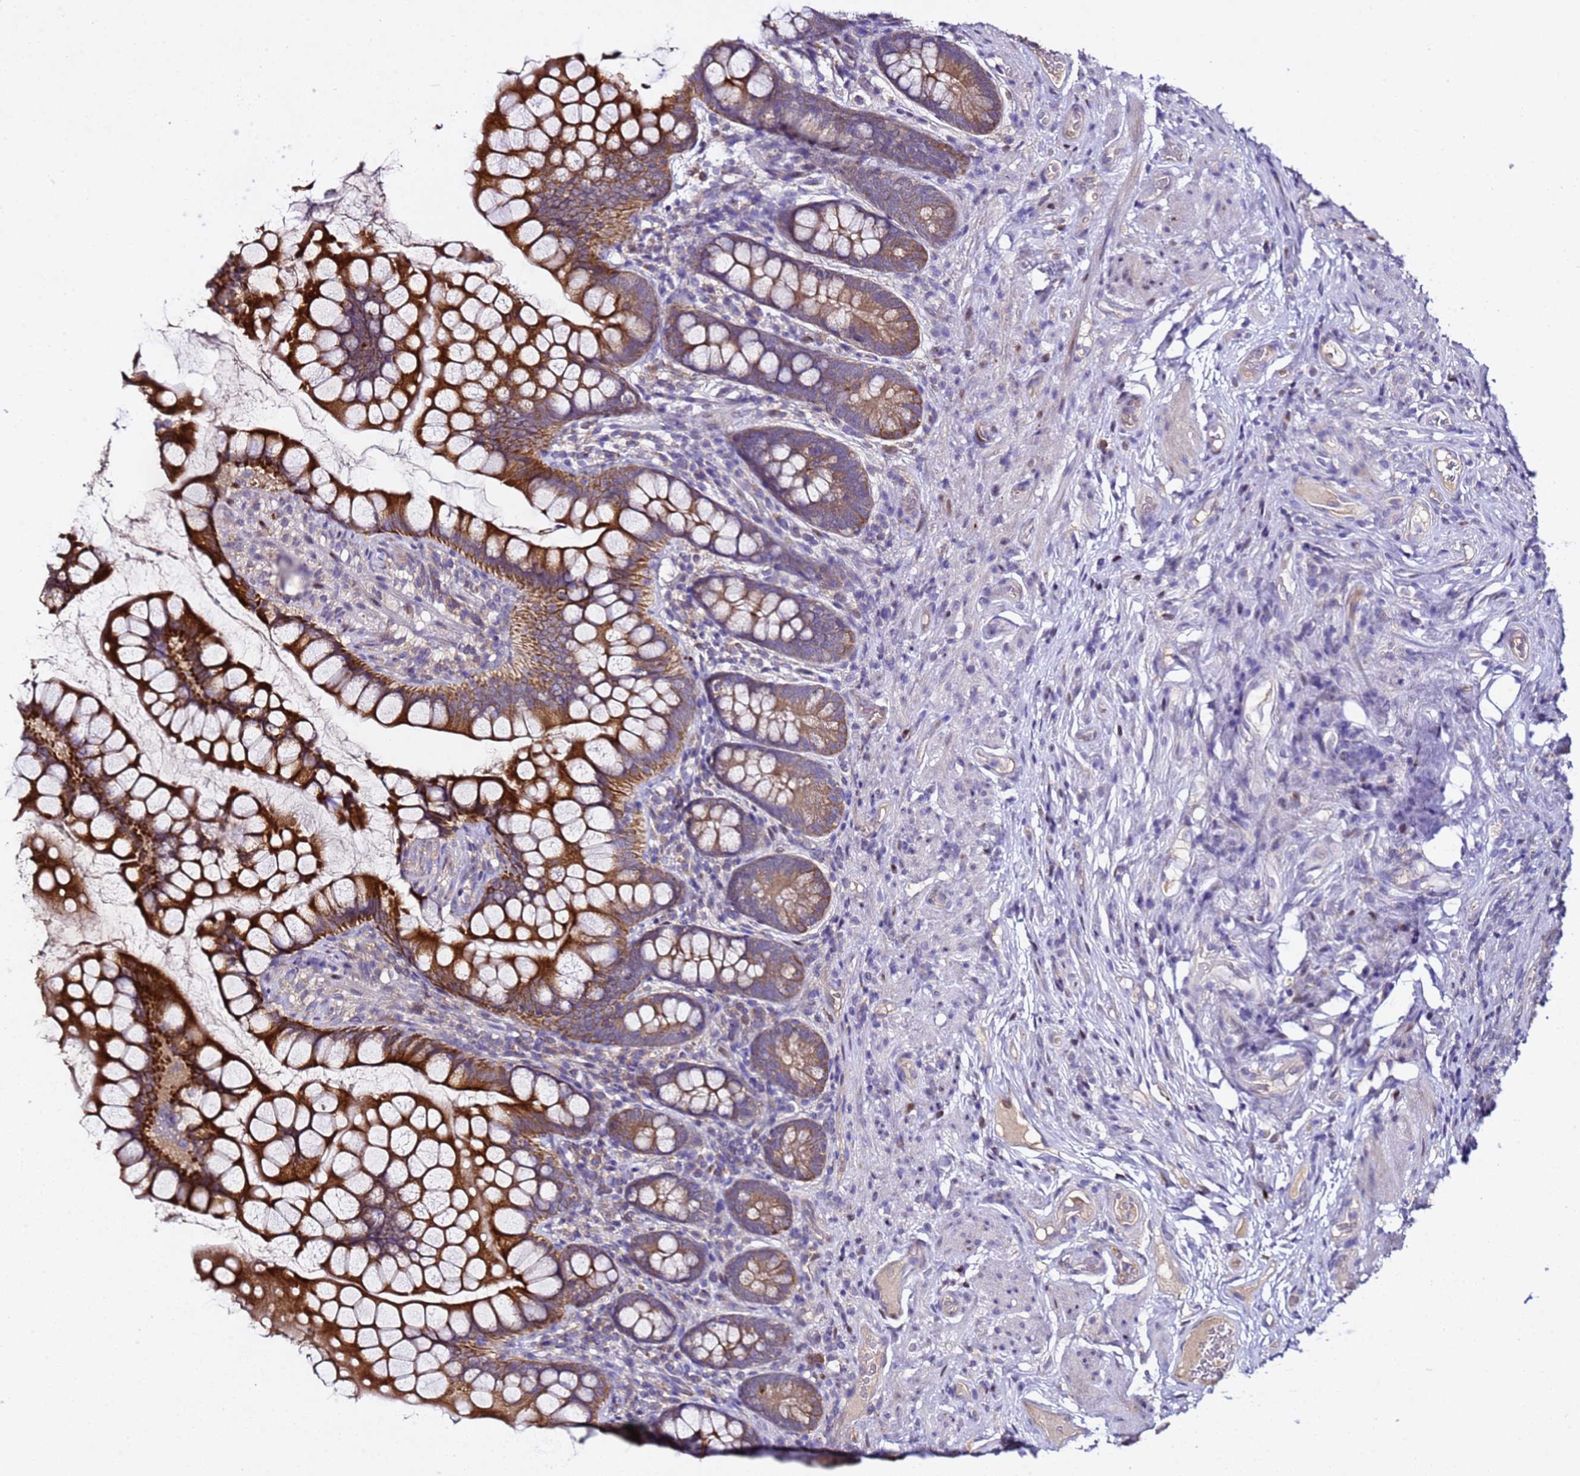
{"staining": {"intensity": "strong", "quantity": ">75%", "location": "cytoplasmic/membranous"}, "tissue": "small intestine", "cell_type": "Glandular cells", "image_type": "normal", "snomed": [{"axis": "morphology", "description": "Normal tissue, NOS"}, {"axis": "topography", "description": "Small intestine"}], "caption": "Immunohistochemistry (IHC) micrograph of normal small intestine stained for a protein (brown), which displays high levels of strong cytoplasmic/membranous staining in approximately >75% of glandular cells.", "gene": "ALG3", "patient": {"sex": "male", "age": 70}}